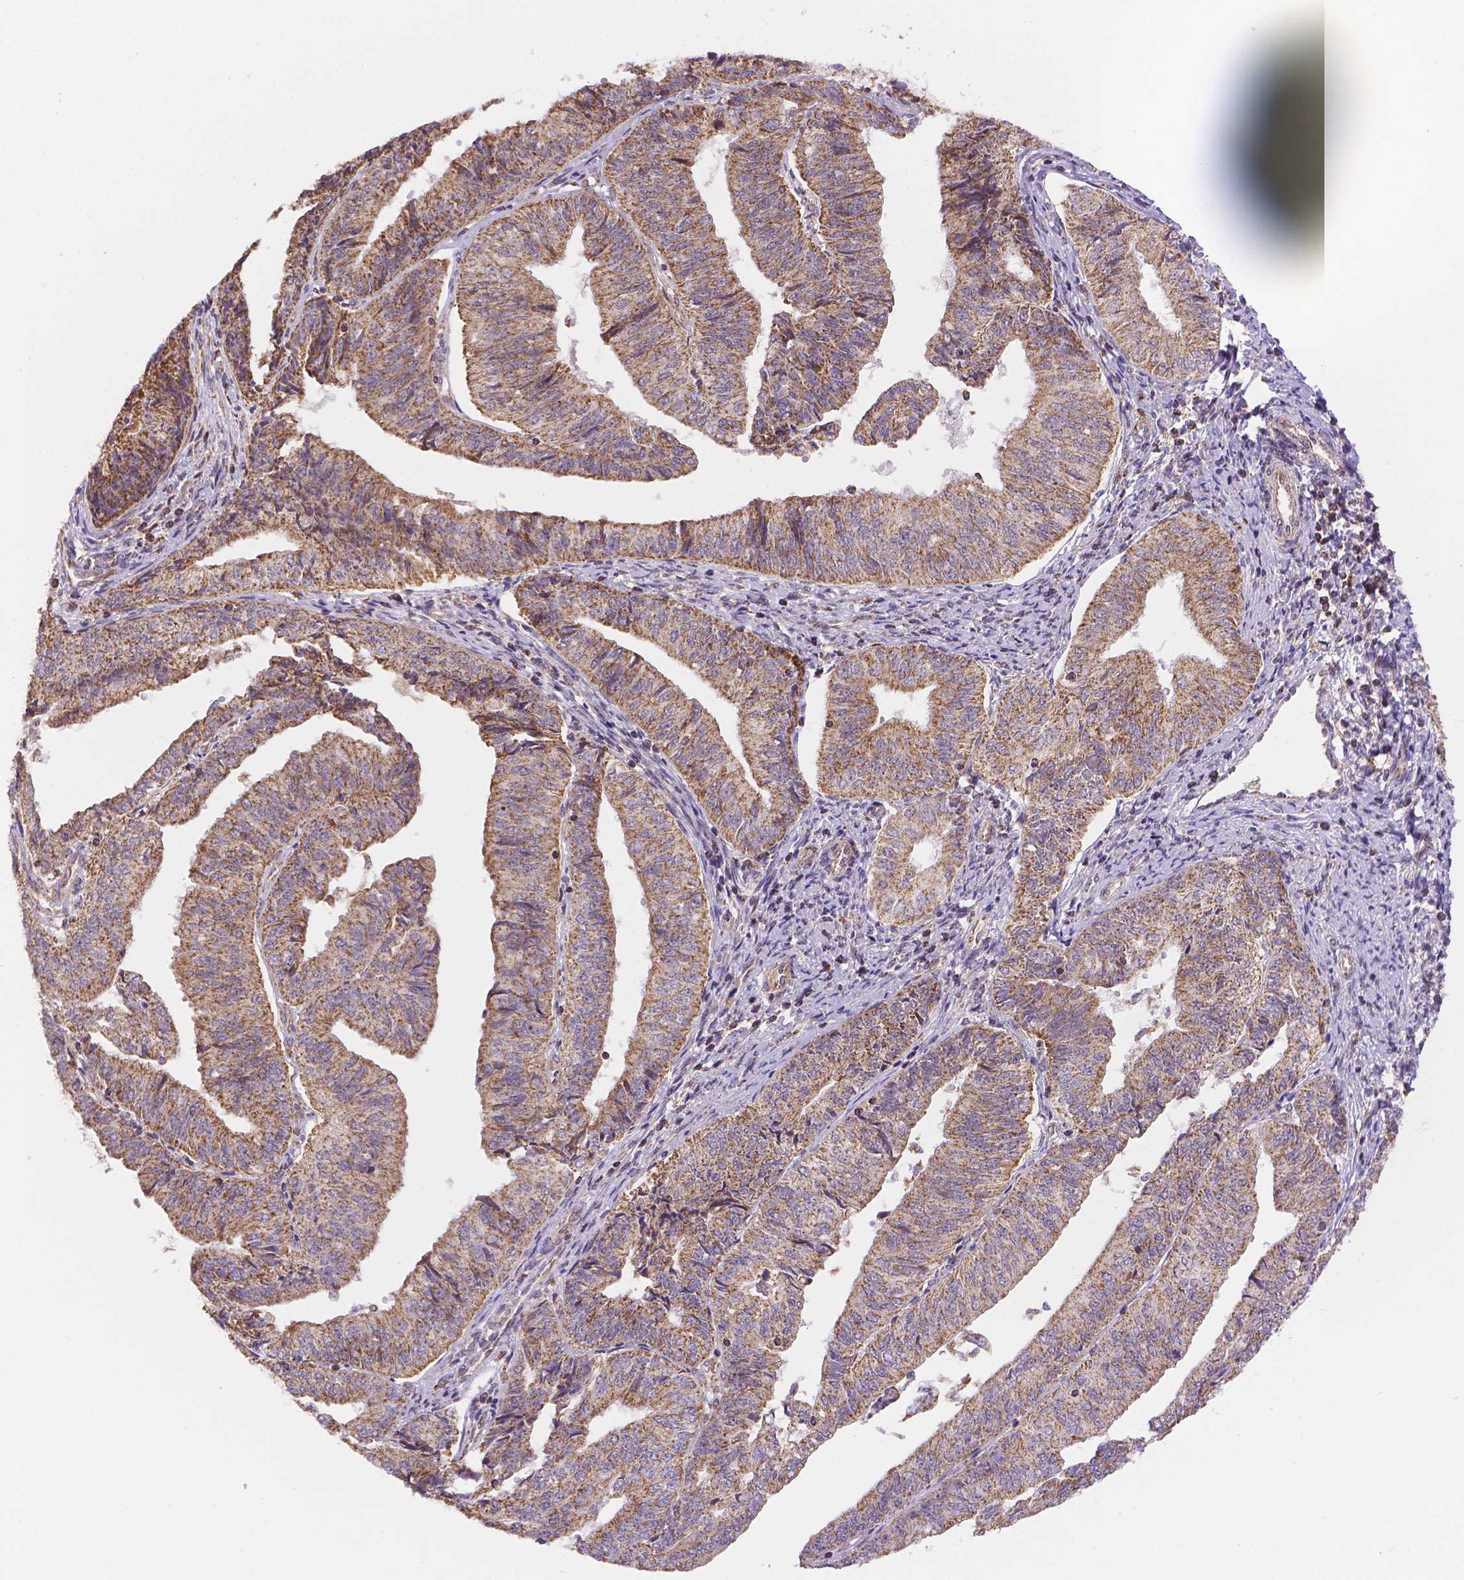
{"staining": {"intensity": "moderate", "quantity": ">75%", "location": "cytoplasmic/membranous"}, "tissue": "endometrial cancer", "cell_type": "Tumor cells", "image_type": "cancer", "snomed": [{"axis": "morphology", "description": "Adenocarcinoma, NOS"}, {"axis": "topography", "description": "Endometrium"}], "caption": "Immunohistochemical staining of human endometrial cancer (adenocarcinoma) demonstrates medium levels of moderate cytoplasmic/membranous positivity in about >75% of tumor cells. (IHC, brightfield microscopy, high magnification).", "gene": "CYYR1", "patient": {"sex": "female", "age": 58}}